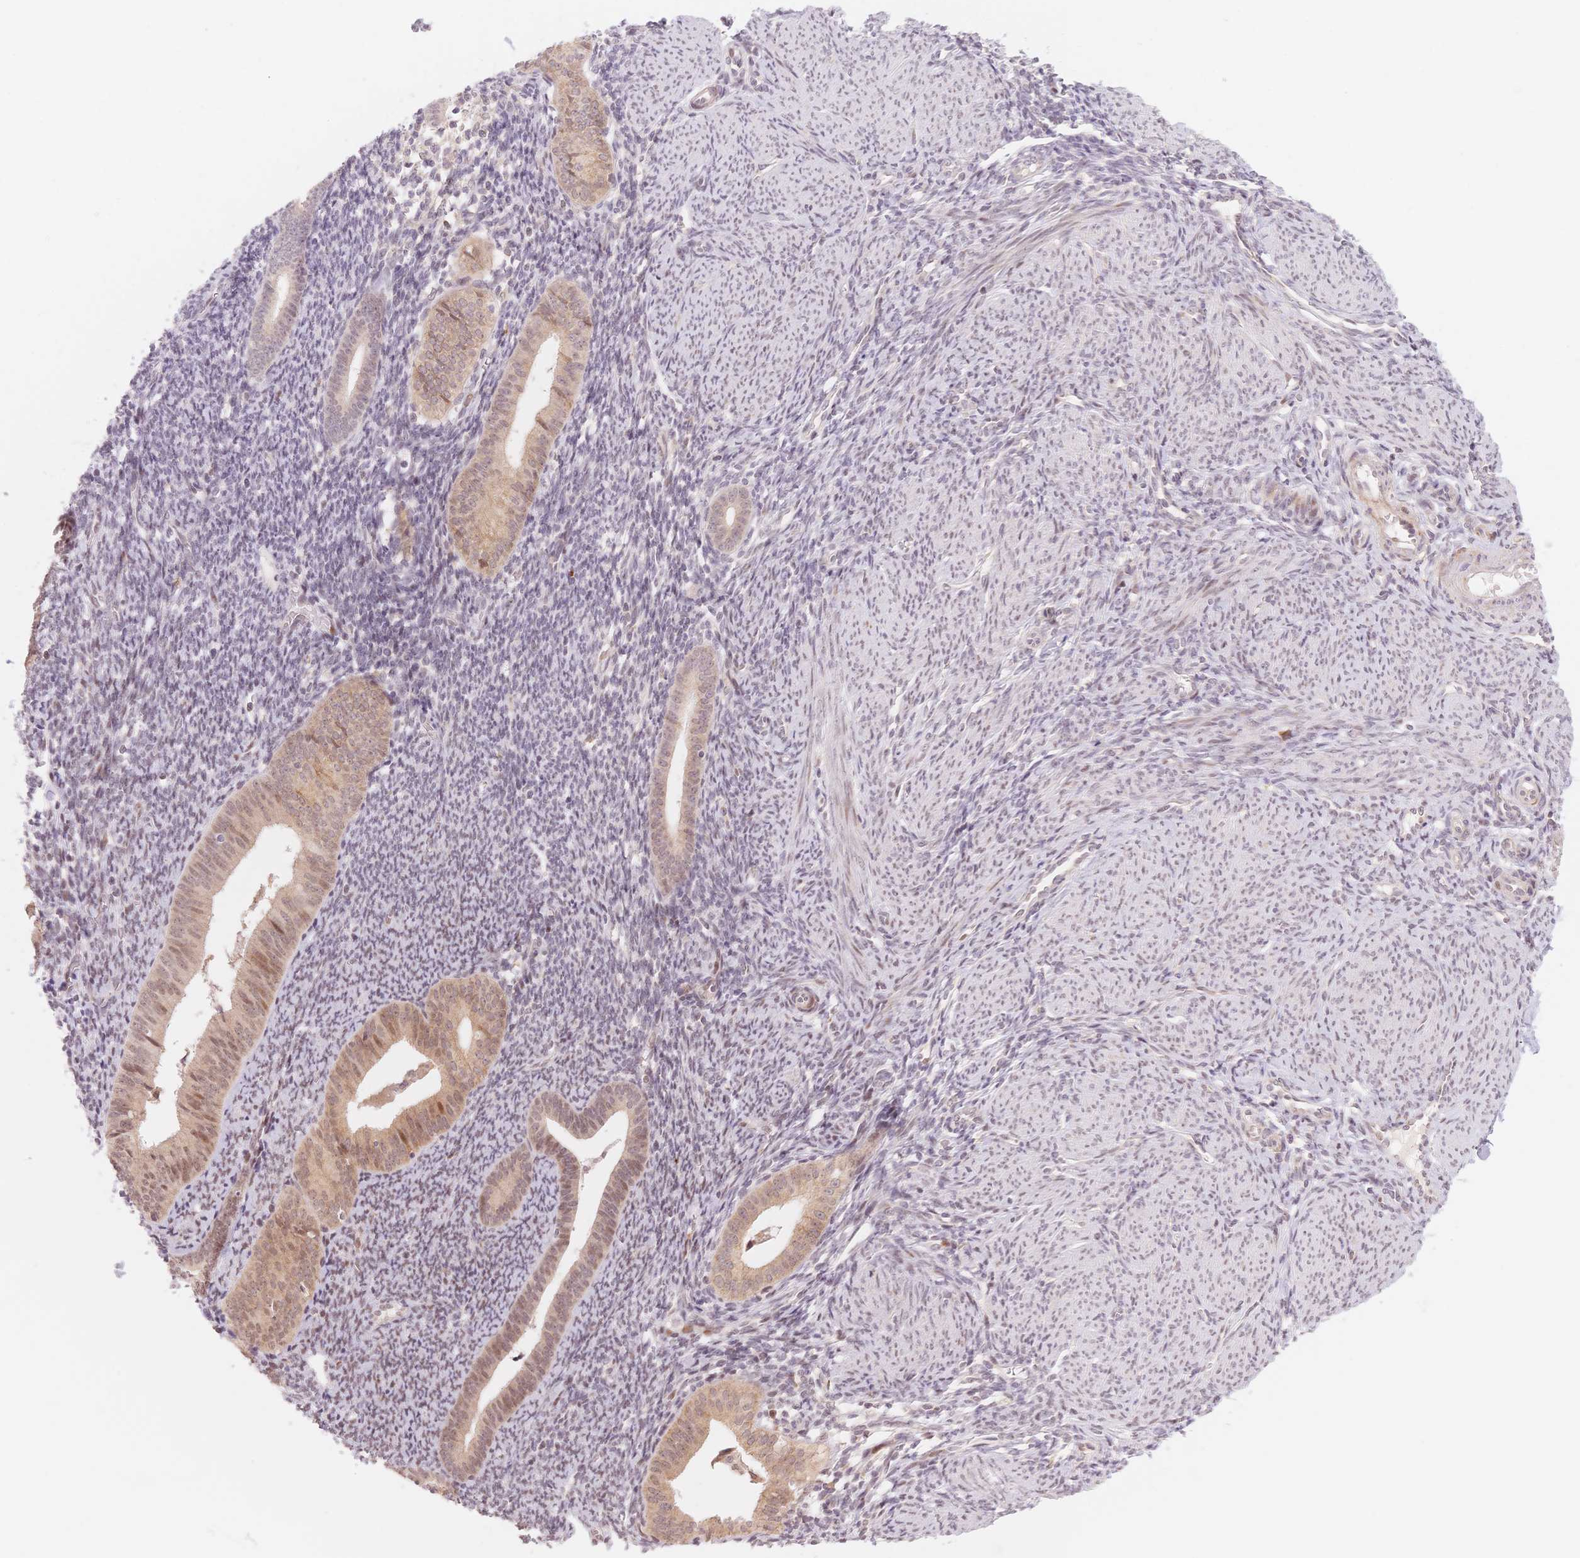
{"staining": {"intensity": "negative", "quantity": "none", "location": "none"}, "tissue": "endometrium", "cell_type": "Cells in endometrial stroma", "image_type": "normal", "snomed": [{"axis": "morphology", "description": "Normal tissue, NOS"}, {"axis": "topography", "description": "Endometrium"}], "caption": "Immunohistochemistry (IHC) photomicrograph of unremarkable human endometrium stained for a protein (brown), which exhibits no staining in cells in endometrial stroma. The staining was performed using DAB (3,3'-diaminobenzidine) to visualize the protein expression in brown, while the nuclei were stained in blue with hematoxylin (Magnification: 20x).", "gene": "STK39", "patient": {"sex": "female", "age": 39}}